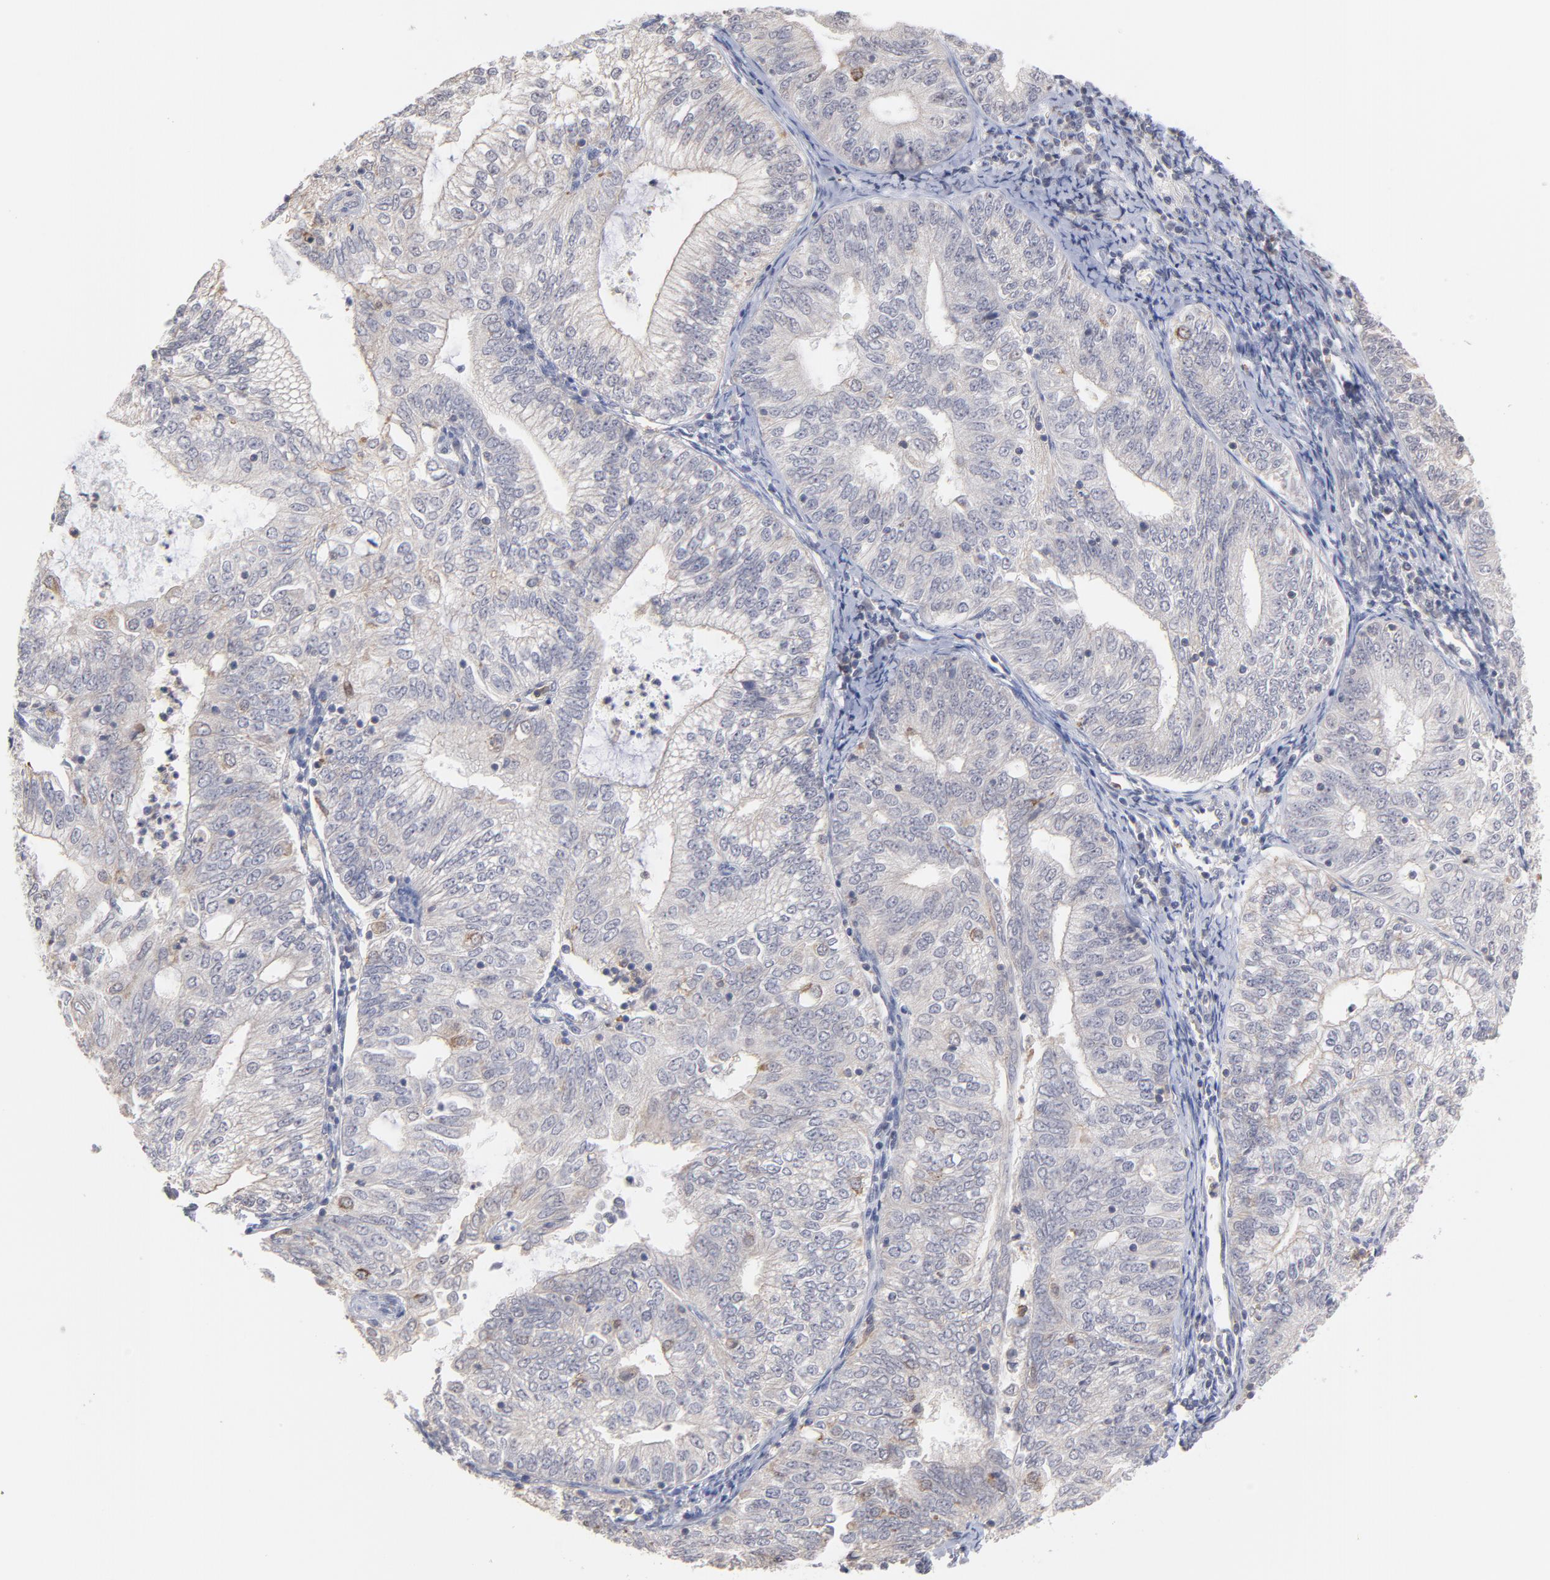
{"staining": {"intensity": "negative", "quantity": "none", "location": "none"}, "tissue": "endometrial cancer", "cell_type": "Tumor cells", "image_type": "cancer", "snomed": [{"axis": "morphology", "description": "Adenocarcinoma, NOS"}, {"axis": "topography", "description": "Endometrium"}], "caption": "Immunohistochemistry micrograph of endometrial adenocarcinoma stained for a protein (brown), which shows no positivity in tumor cells.", "gene": "OAS1", "patient": {"sex": "female", "age": 69}}